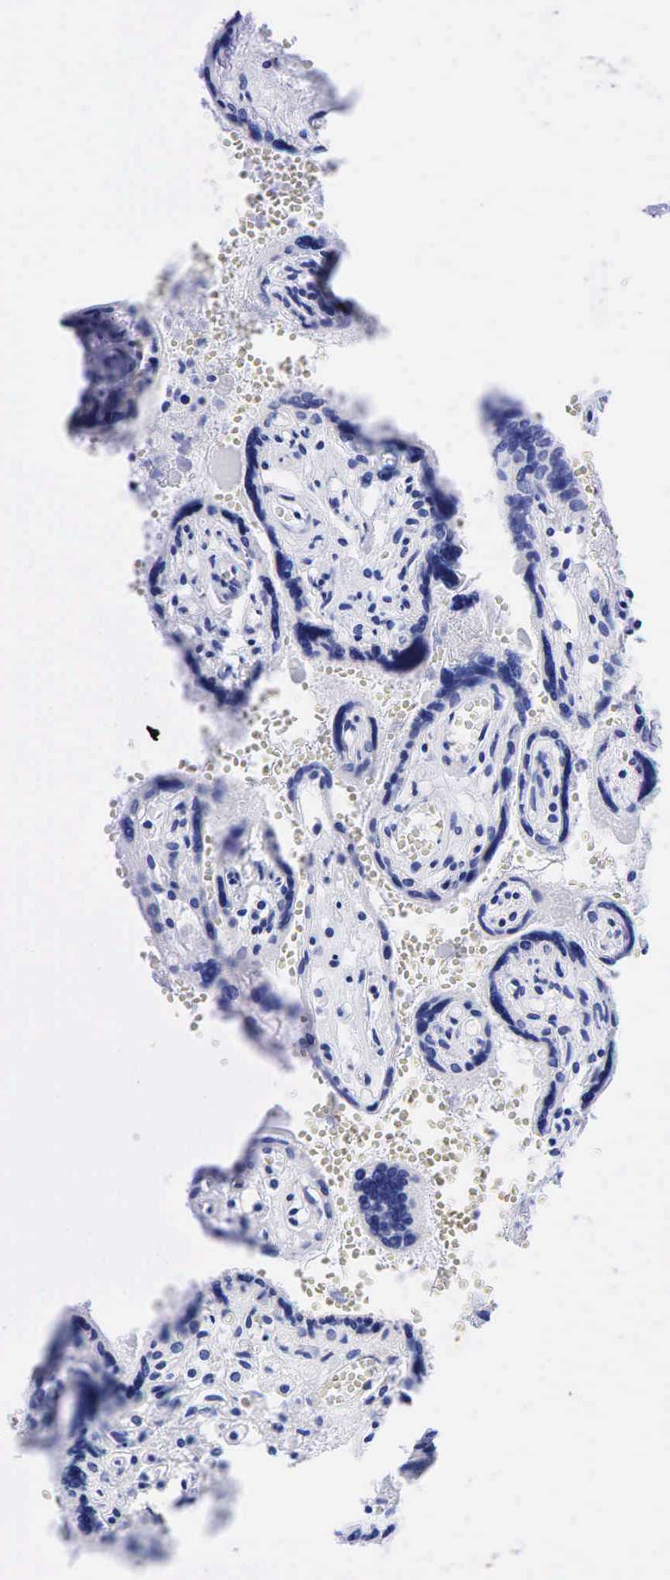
{"staining": {"intensity": "negative", "quantity": "none", "location": "none"}, "tissue": "placenta", "cell_type": "Decidual cells", "image_type": "normal", "snomed": [{"axis": "morphology", "description": "Normal tissue, NOS"}, {"axis": "topography", "description": "Placenta"}], "caption": "Immunohistochemistry (IHC) histopathology image of benign placenta stained for a protein (brown), which reveals no staining in decidual cells.", "gene": "CEACAM5", "patient": {"sex": "female", "age": 40}}